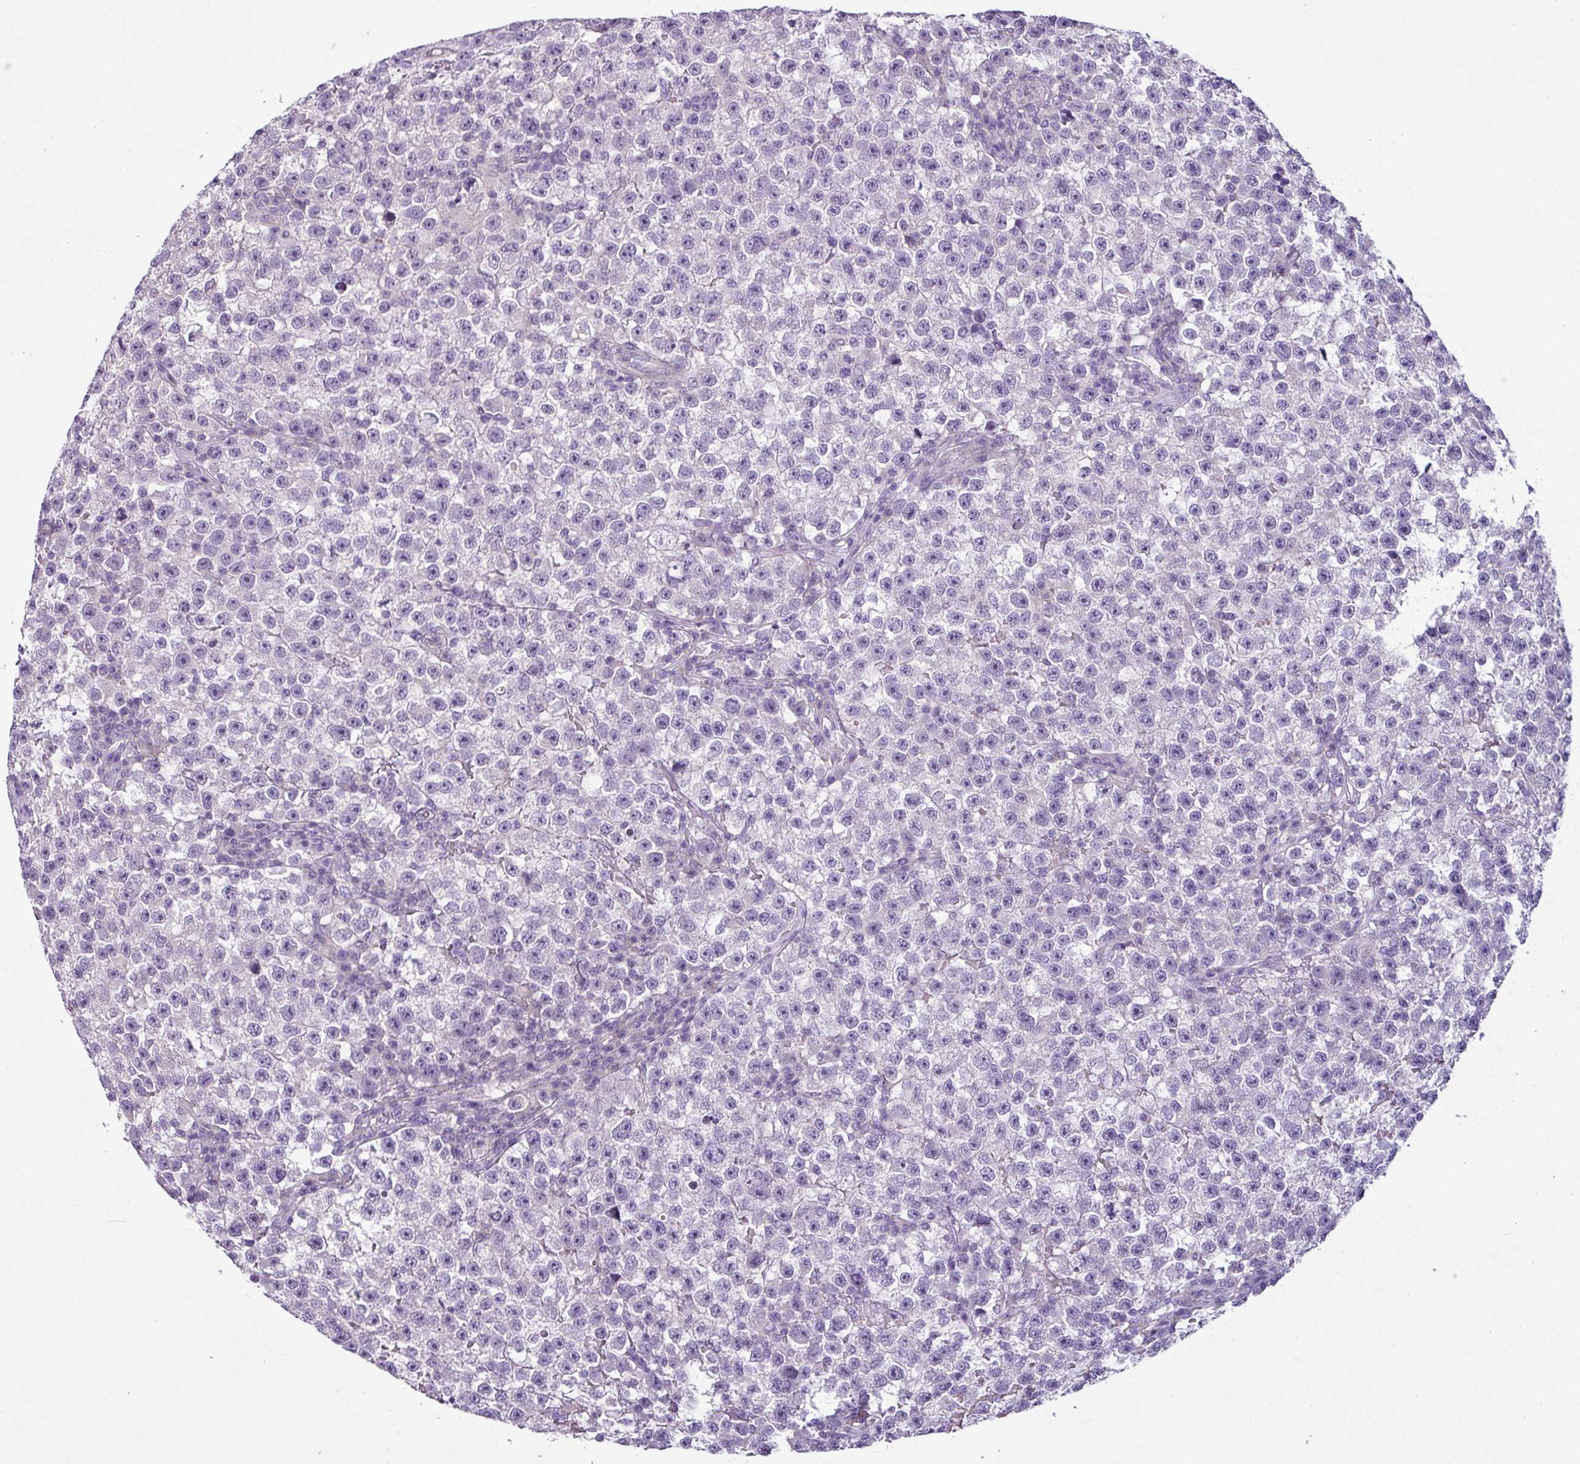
{"staining": {"intensity": "negative", "quantity": "none", "location": "none"}, "tissue": "testis cancer", "cell_type": "Tumor cells", "image_type": "cancer", "snomed": [{"axis": "morphology", "description": "Seminoma, NOS"}, {"axis": "topography", "description": "Testis"}], "caption": "Tumor cells are negative for protein expression in human seminoma (testis).", "gene": "TMEM178B", "patient": {"sex": "male", "age": 22}}